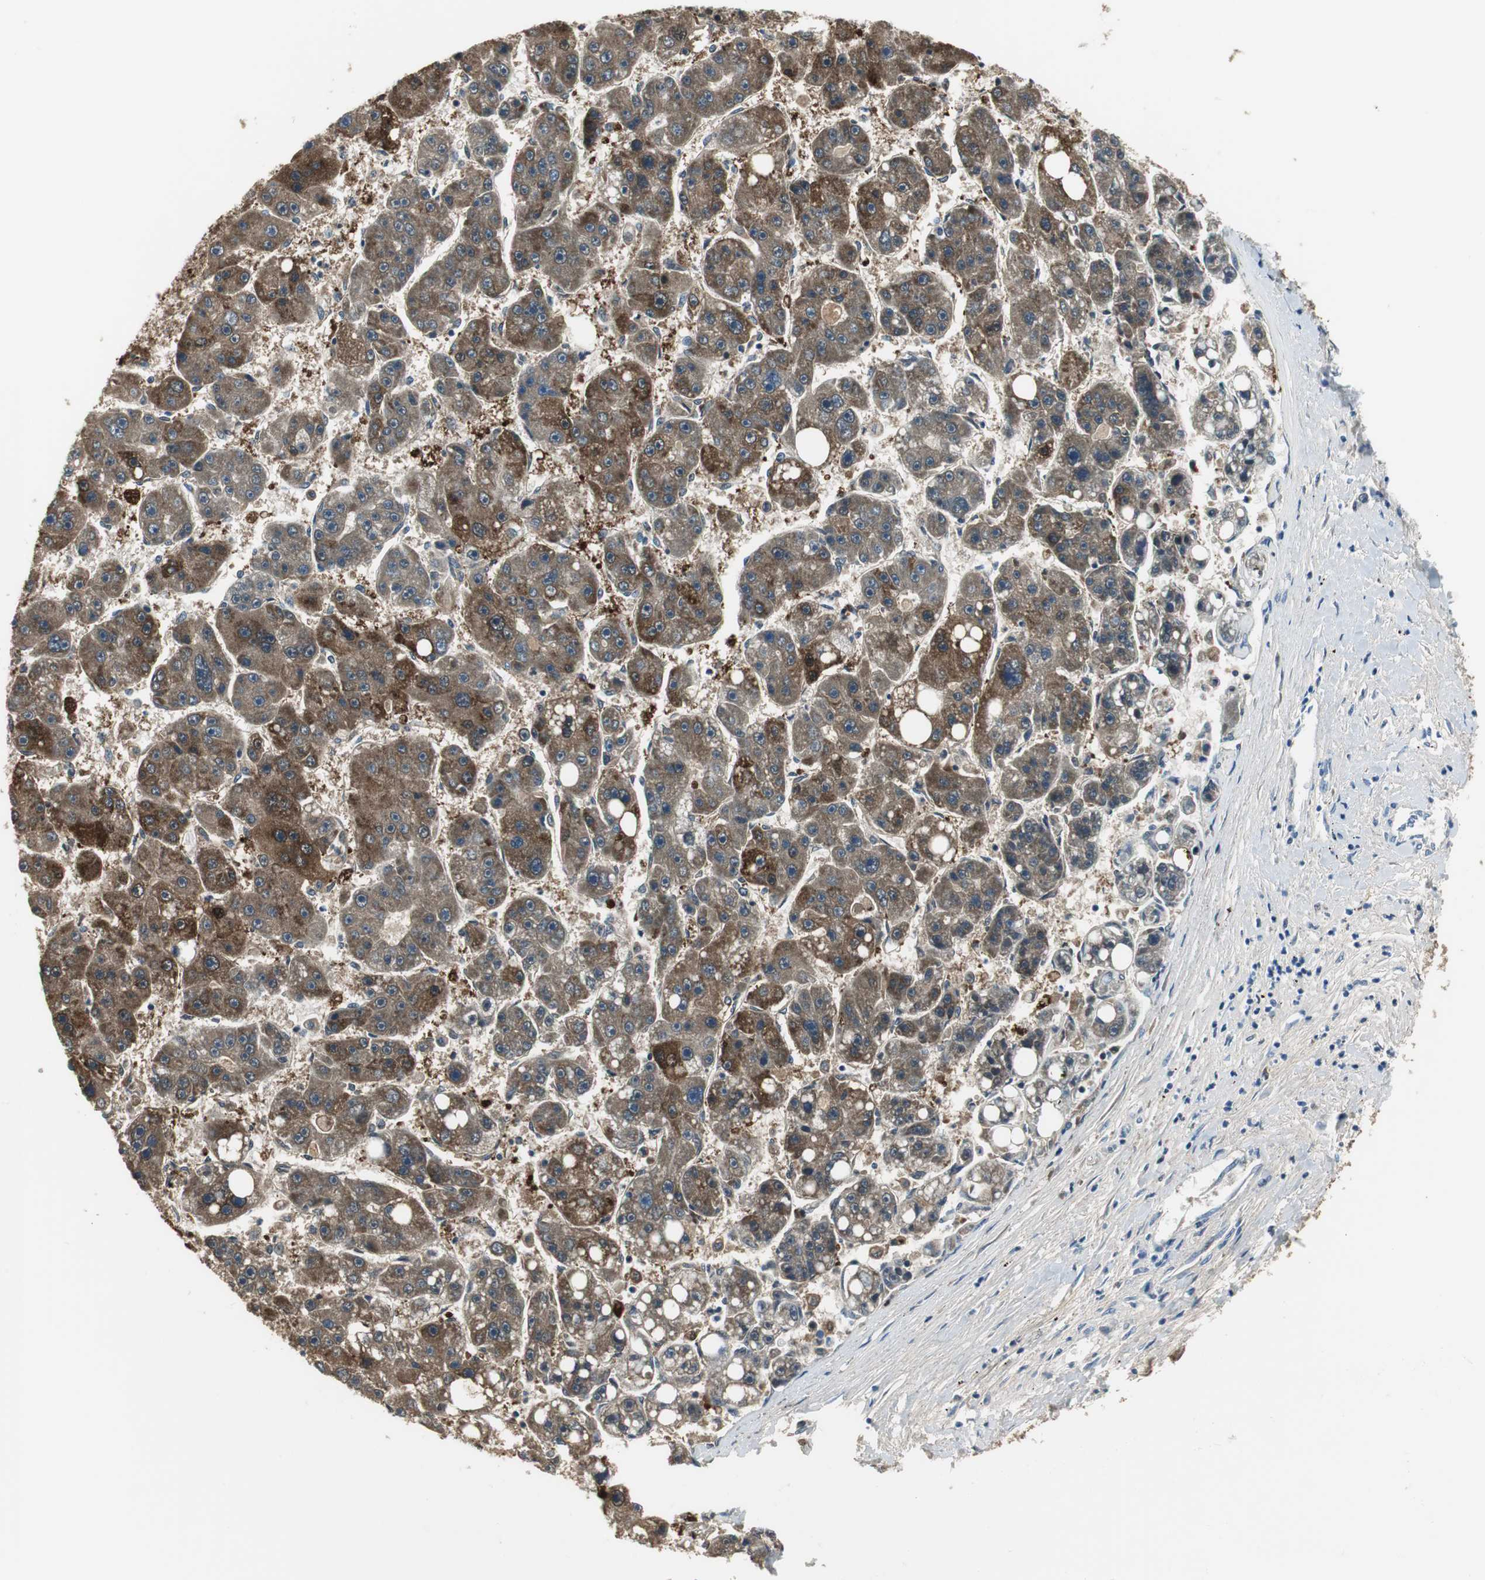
{"staining": {"intensity": "strong", "quantity": ">75%", "location": "cytoplasmic/membranous"}, "tissue": "liver cancer", "cell_type": "Tumor cells", "image_type": "cancer", "snomed": [{"axis": "morphology", "description": "Carcinoma, Hepatocellular, NOS"}, {"axis": "topography", "description": "Liver"}], "caption": "IHC staining of liver hepatocellular carcinoma, which shows high levels of strong cytoplasmic/membranous expression in about >75% of tumor cells indicating strong cytoplasmic/membranous protein positivity. The staining was performed using DAB (brown) for protein detection and nuclei were counterstained in hematoxylin (blue).", "gene": "FBP1", "patient": {"sex": "female", "age": 61}}